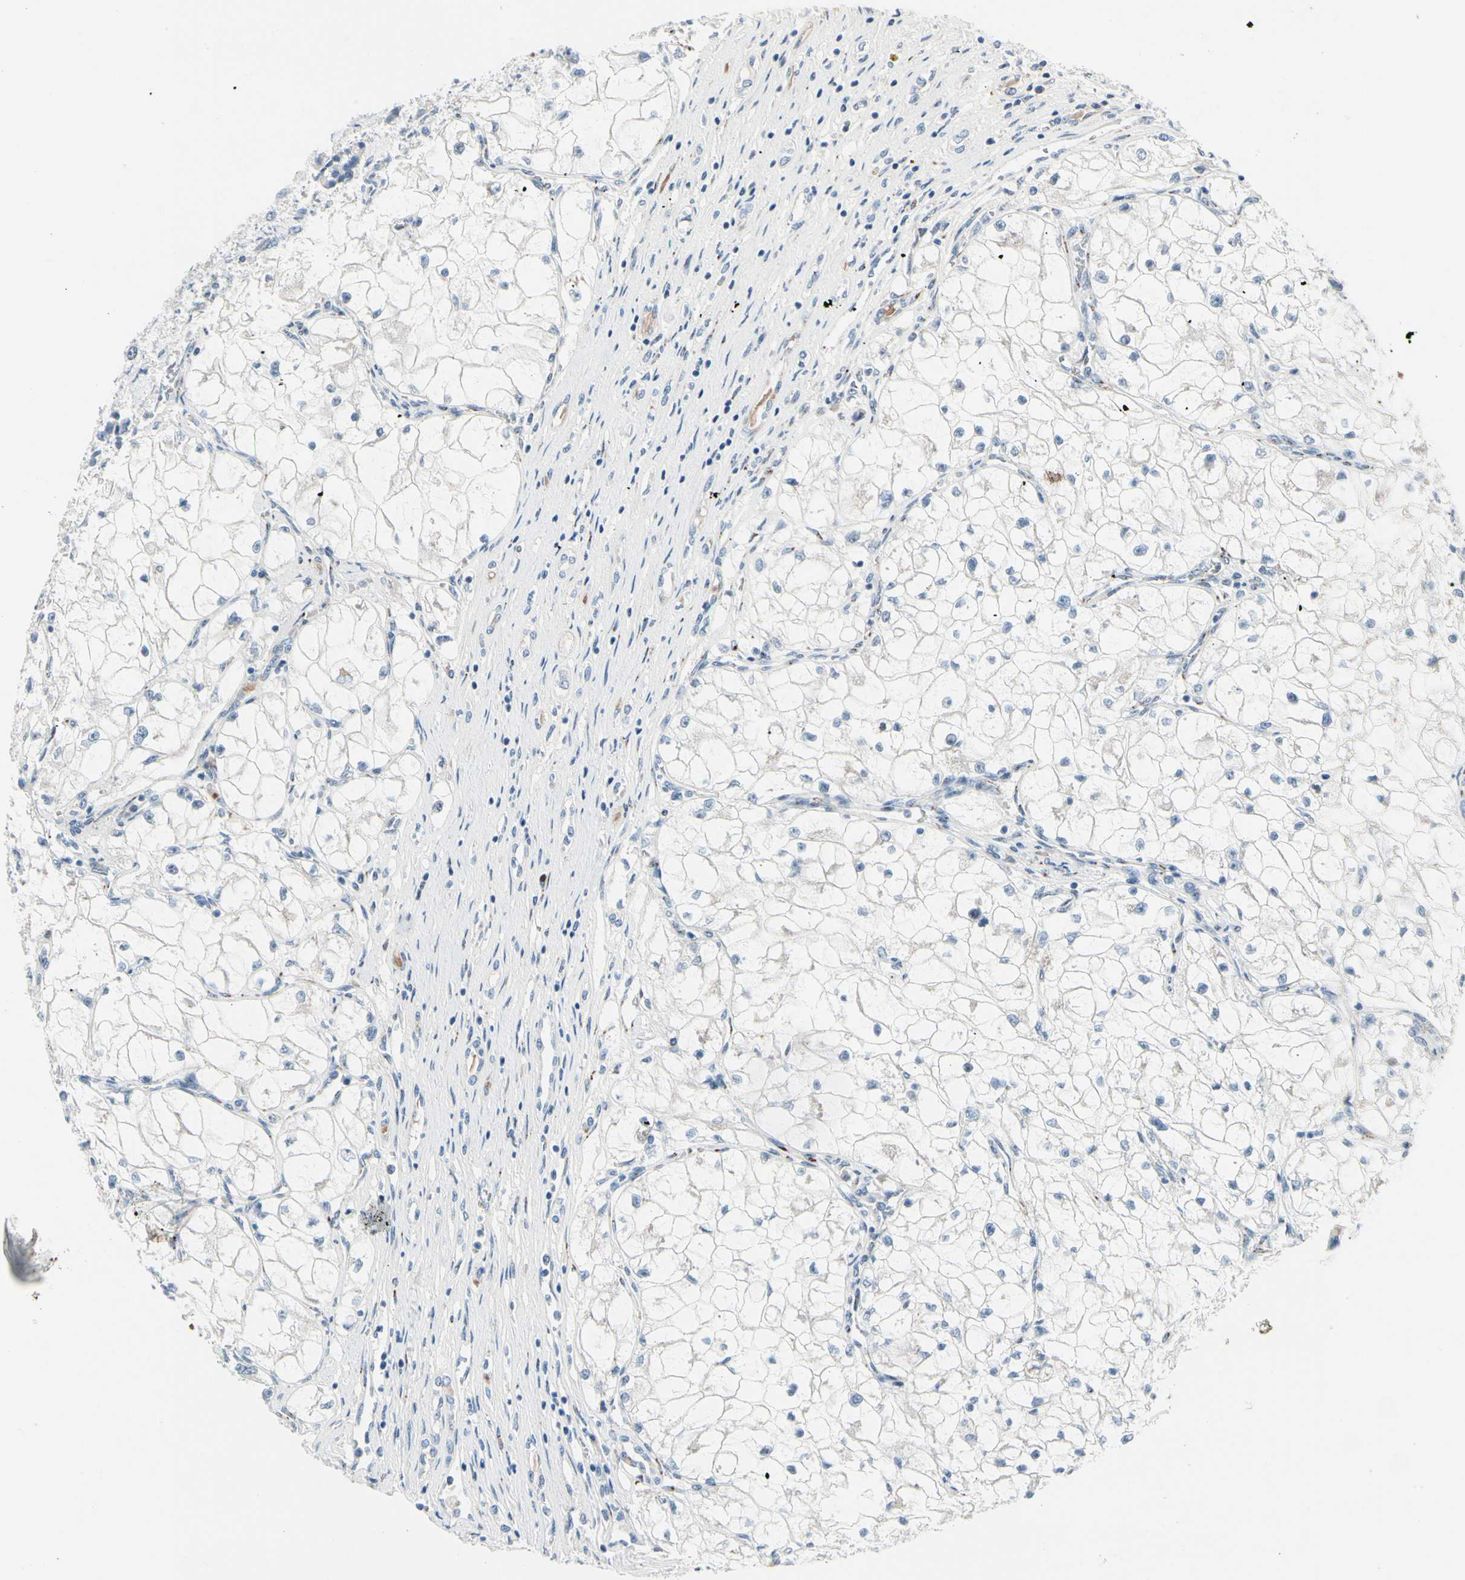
{"staining": {"intensity": "negative", "quantity": "none", "location": "none"}, "tissue": "renal cancer", "cell_type": "Tumor cells", "image_type": "cancer", "snomed": [{"axis": "morphology", "description": "Adenocarcinoma, NOS"}, {"axis": "topography", "description": "Kidney"}], "caption": "Tumor cells show no significant positivity in renal cancer.", "gene": "PGR", "patient": {"sex": "female", "age": 70}}